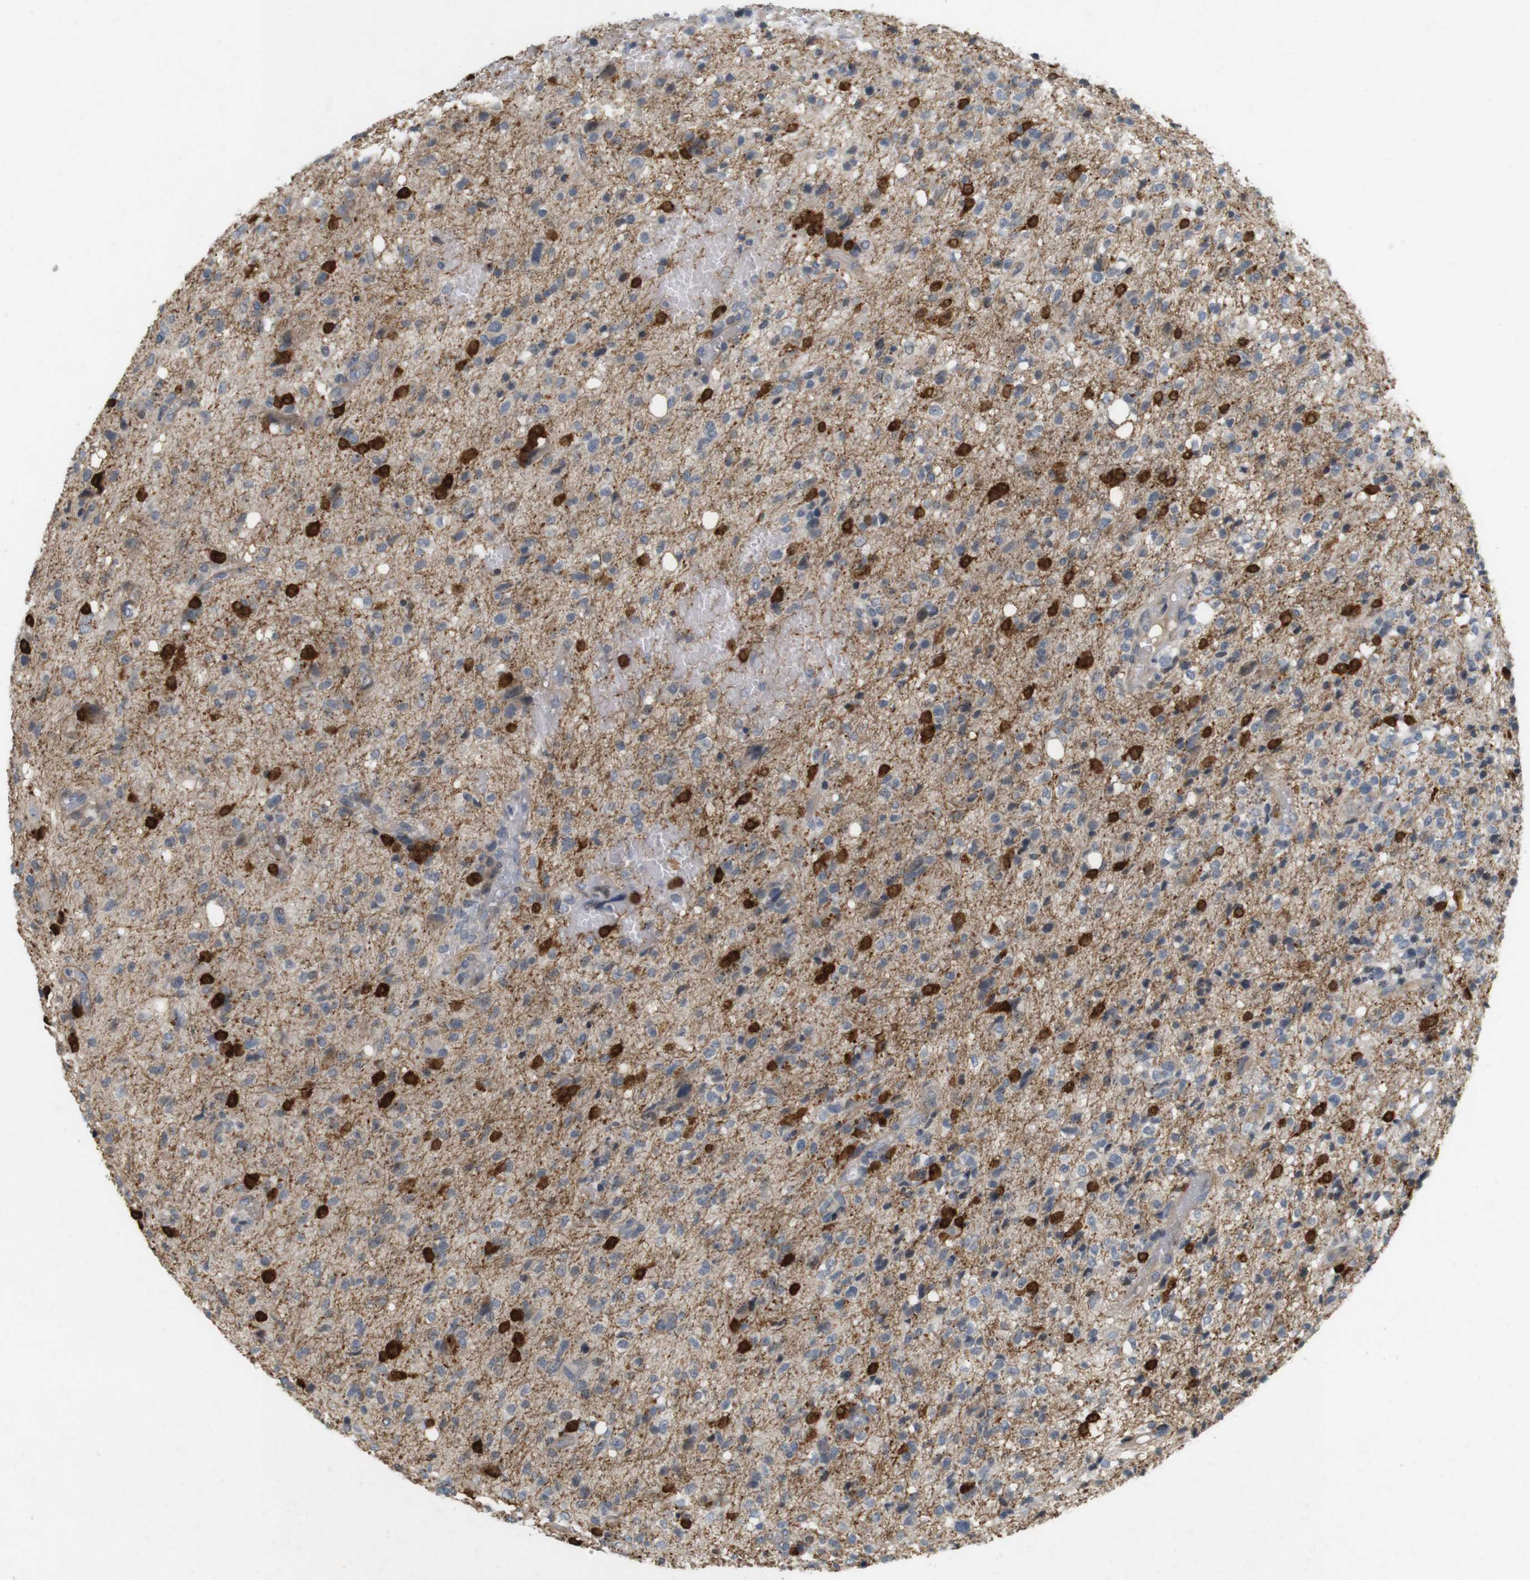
{"staining": {"intensity": "negative", "quantity": "none", "location": "none"}, "tissue": "glioma", "cell_type": "Tumor cells", "image_type": "cancer", "snomed": [{"axis": "morphology", "description": "Glioma, malignant, High grade"}, {"axis": "topography", "description": "Brain"}], "caption": "Malignant high-grade glioma was stained to show a protein in brown. There is no significant staining in tumor cells.", "gene": "PPP1R14A", "patient": {"sex": "female", "age": 59}}